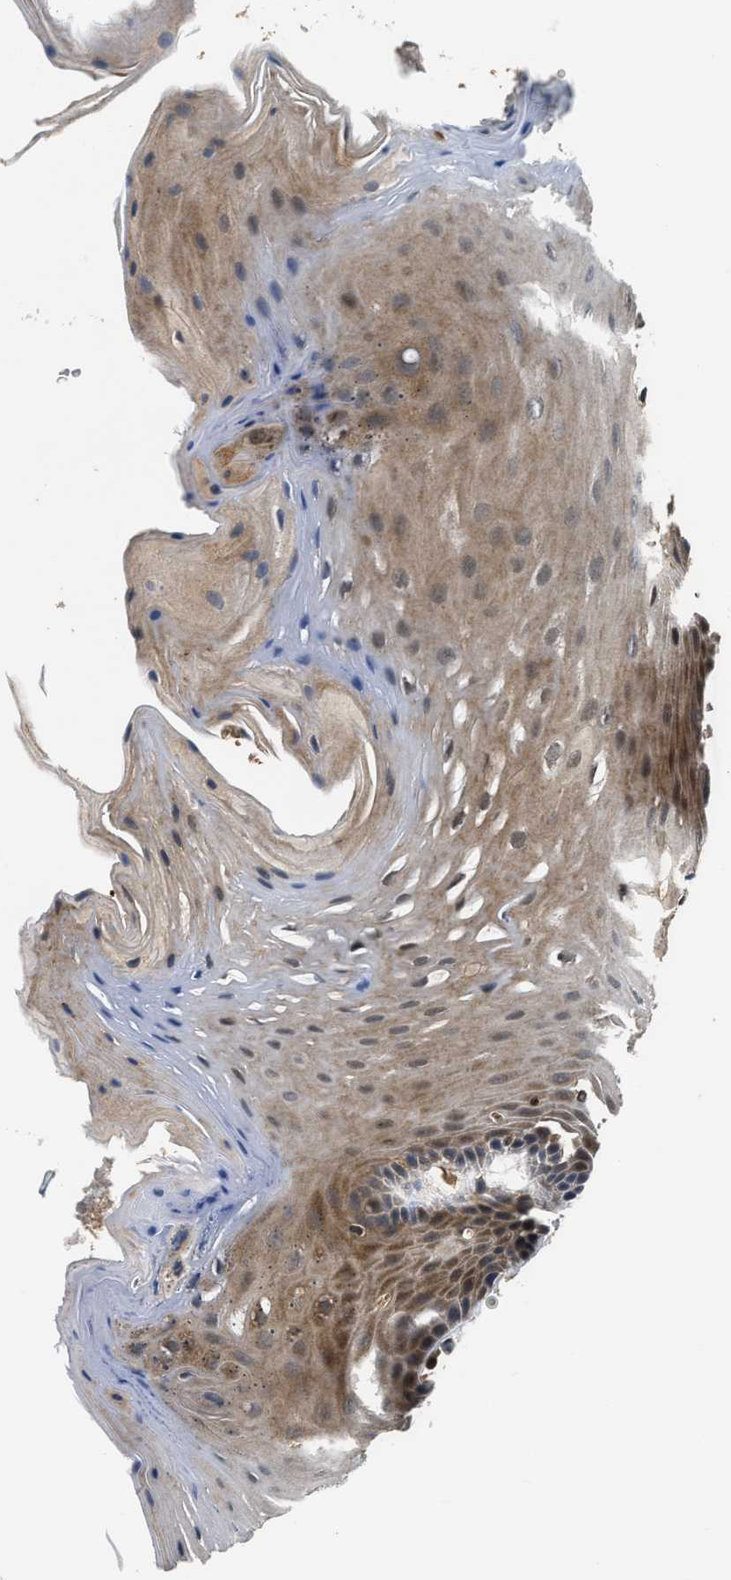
{"staining": {"intensity": "moderate", "quantity": ">75%", "location": "cytoplasmic/membranous"}, "tissue": "oral mucosa", "cell_type": "Squamous epithelial cells", "image_type": "normal", "snomed": [{"axis": "morphology", "description": "Normal tissue, NOS"}, {"axis": "morphology", "description": "Squamous cell carcinoma, NOS"}, {"axis": "topography", "description": "Oral tissue"}, {"axis": "topography", "description": "Head-Neck"}], "caption": "This micrograph exhibits IHC staining of unremarkable oral mucosa, with medium moderate cytoplasmic/membranous positivity in approximately >75% of squamous epithelial cells.", "gene": "OSTF1", "patient": {"sex": "male", "age": 71}}